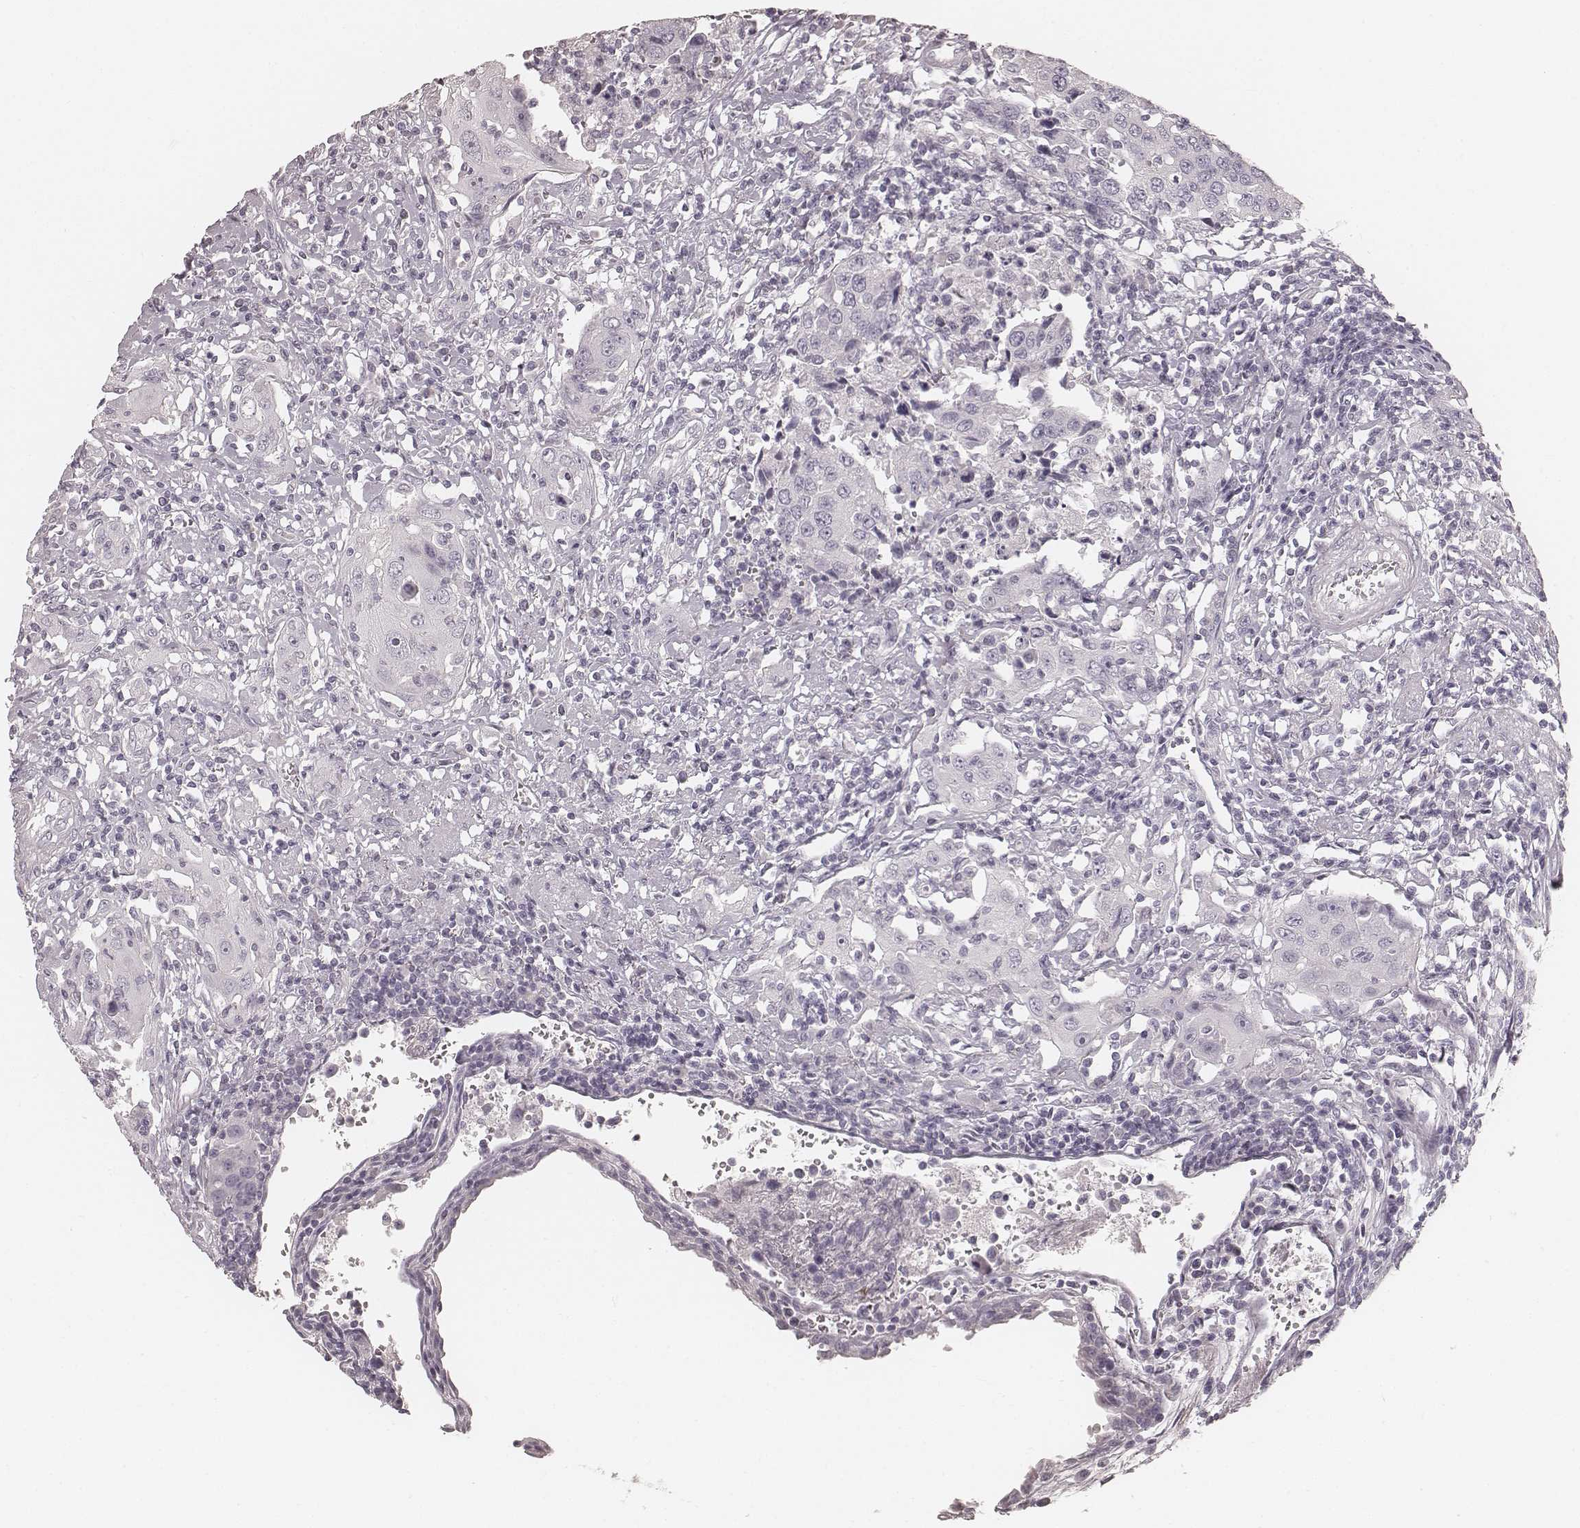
{"staining": {"intensity": "negative", "quantity": "none", "location": "none"}, "tissue": "urothelial cancer", "cell_type": "Tumor cells", "image_type": "cancer", "snomed": [{"axis": "morphology", "description": "Urothelial carcinoma, High grade"}, {"axis": "topography", "description": "Urinary bladder"}], "caption": "Tumor cells show no significant positivity in urothelial carcinoma (high-grade). The staining is performed using DAB brown chromogen with nuclei counter-stained in using hematoxylin.", "gene": "KRT26", "patient": {"sex": "female", "age": 85}}